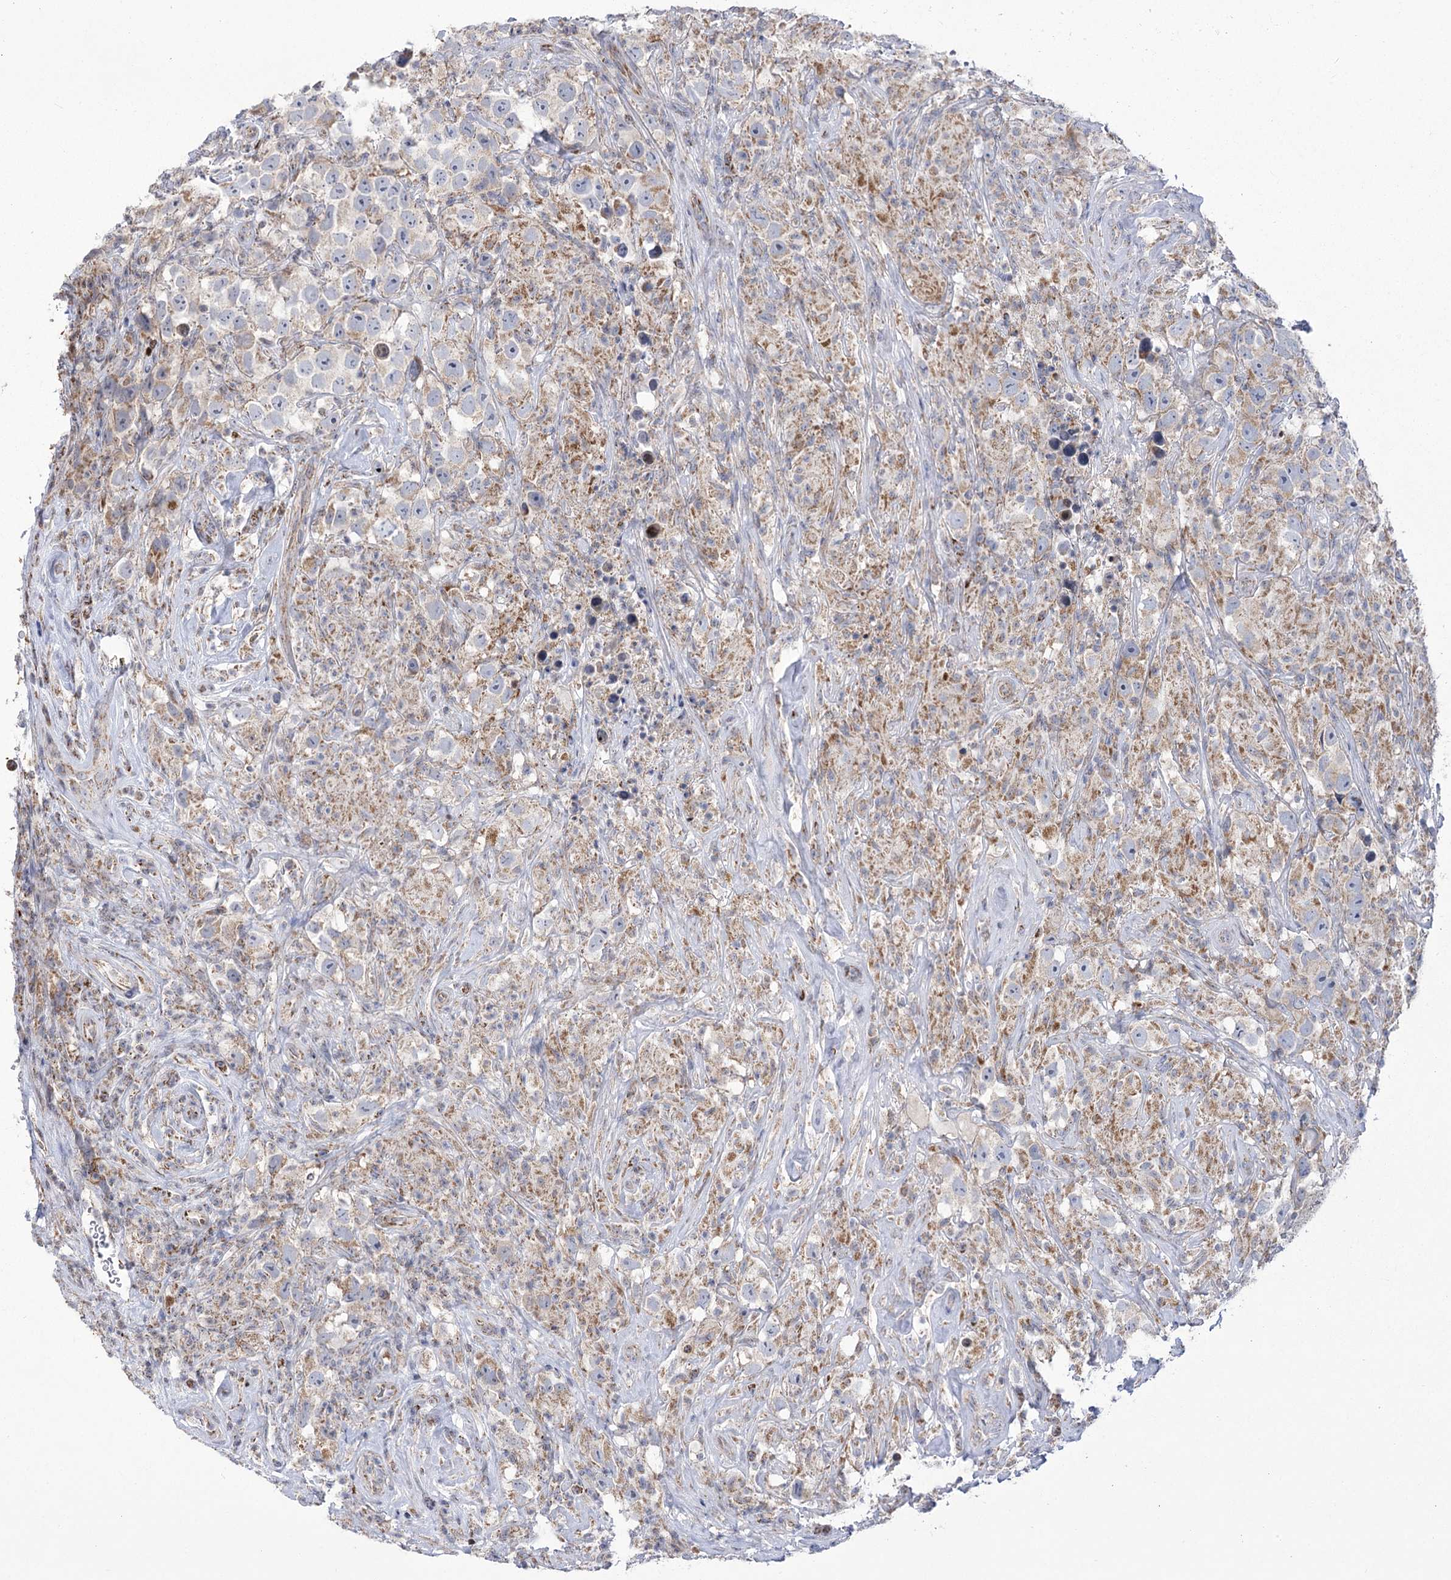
{"staining": {"intensity": "weak", "quantity": "<25%", "location": "cytoplasmic/membranous"}, "tissue": "testis cancer", "cell_type": "Tumor cells", "image_type": "cancer", "snomed": [{"axis": "morphology", "description": "Seminoma, NOS"}, {"axis": "topography", "description": "Testis"}], "caption": "Immunohistochemical staining of testis seminoma demonstrates no significant positivity in tumor cells.", "gene": "PDHB", "patient": {"sex": "male", "age": 49}}